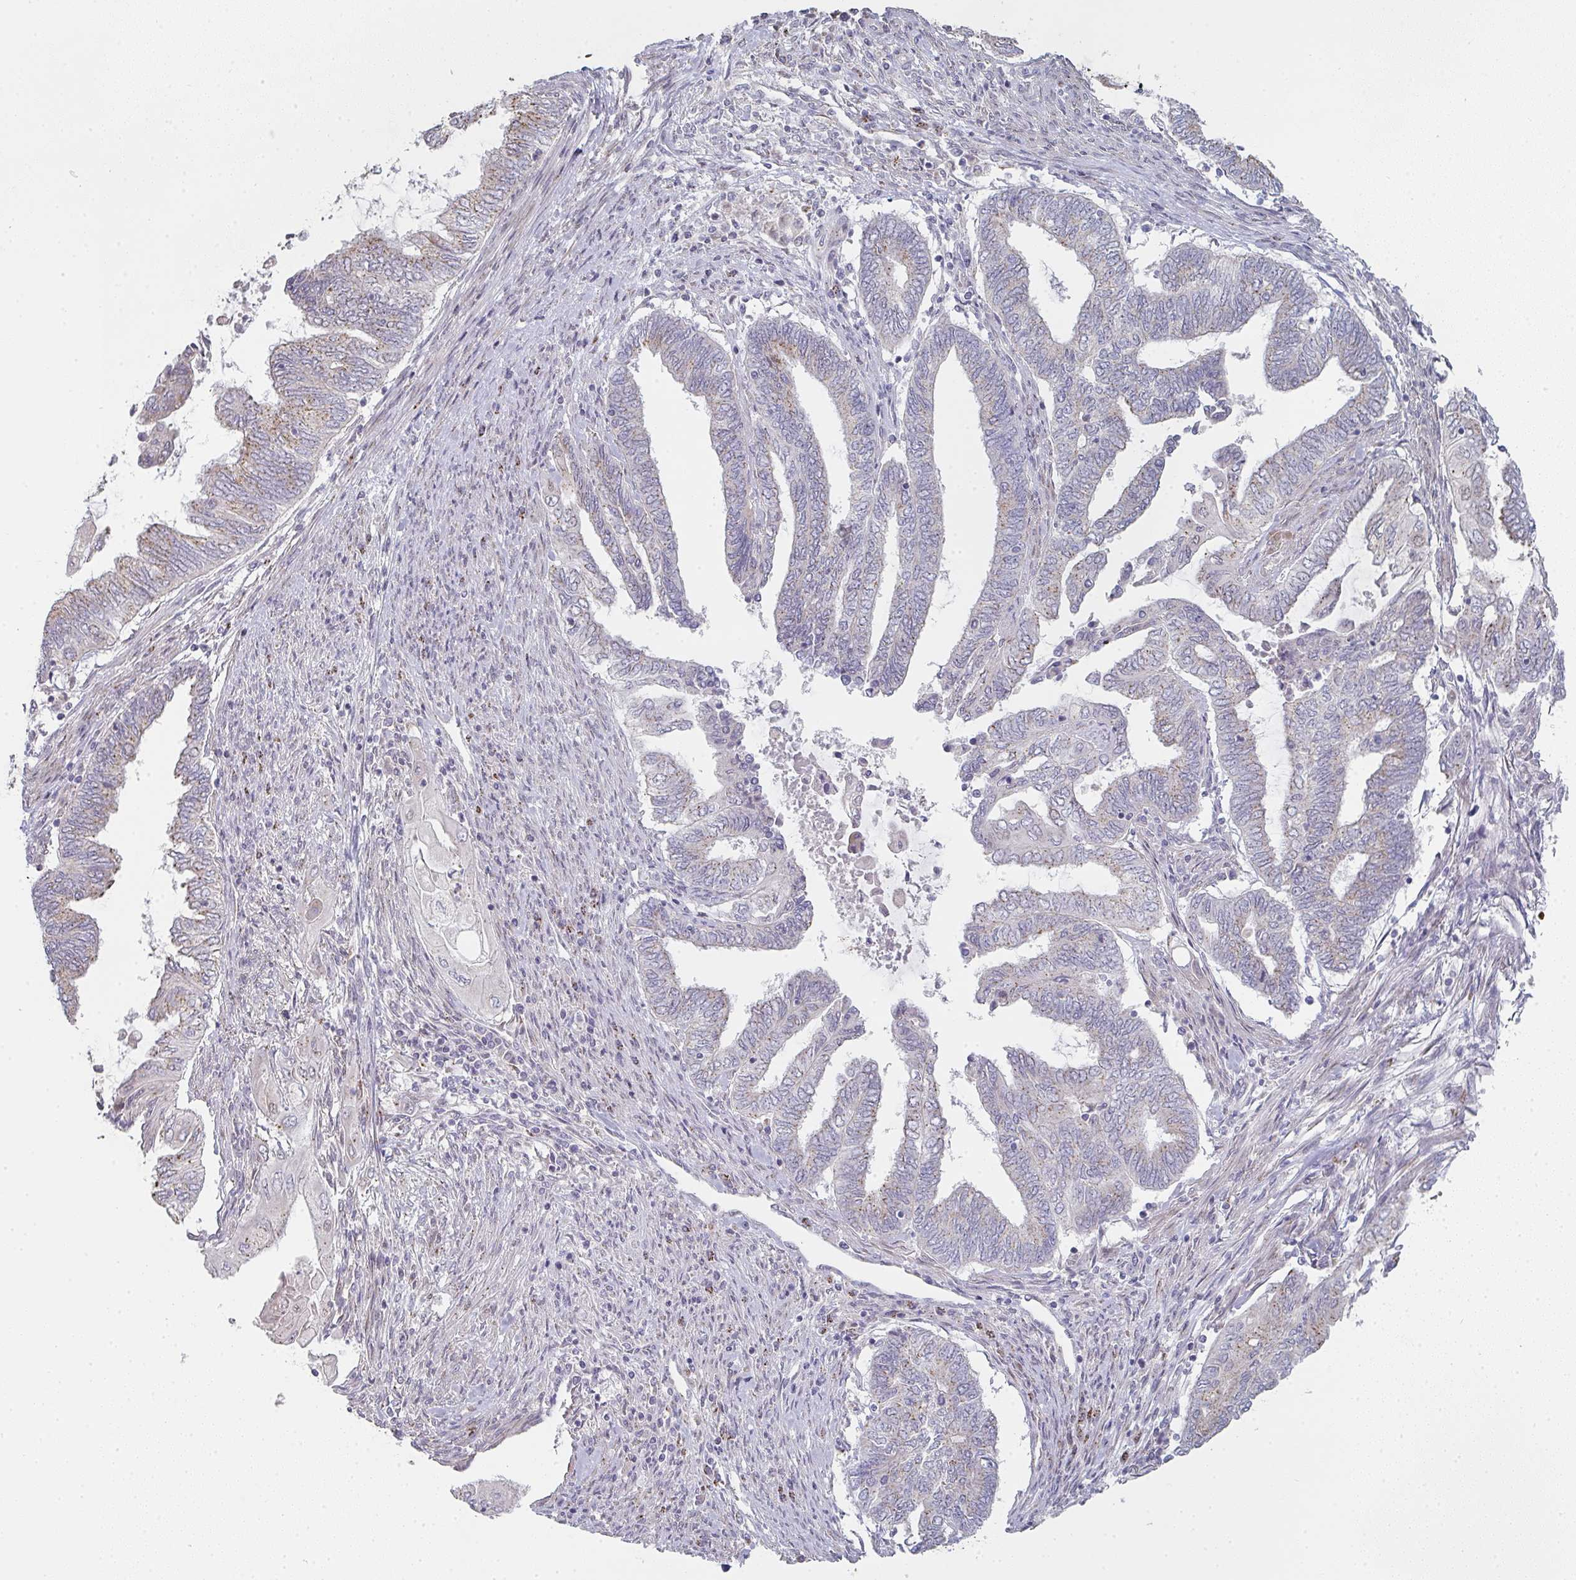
{"staining": {"intensity": "moderate", "quantity": "25%-75%", "location": "cytoplasmic/membranous"}, "tissue": "endometrial cancer", "cell_type": "Tumor cells", "image_type": "cancer", "snomed": [{"axis": "morphology", "description": "Adenocarcinoma, NOS"}, {"axis": "topography", "description": "Uterus"}, {"axis": "topography", "description": "Endometrium"}], "caption": "An immunohistochemistry (IHC) image of neoplastic tissue is shown. Protein staining in brown labels moderate cytoplasmic/membranous positivity in endometrial cancer within tumor cells. The staining was performed using DAB to visualize the protein expression in brown, while the nuclei were stained in blue with hematoxylin (Magnification: 20x).", "gene": "ZNF526", "patient": {"sex": "female", "age": 70}}